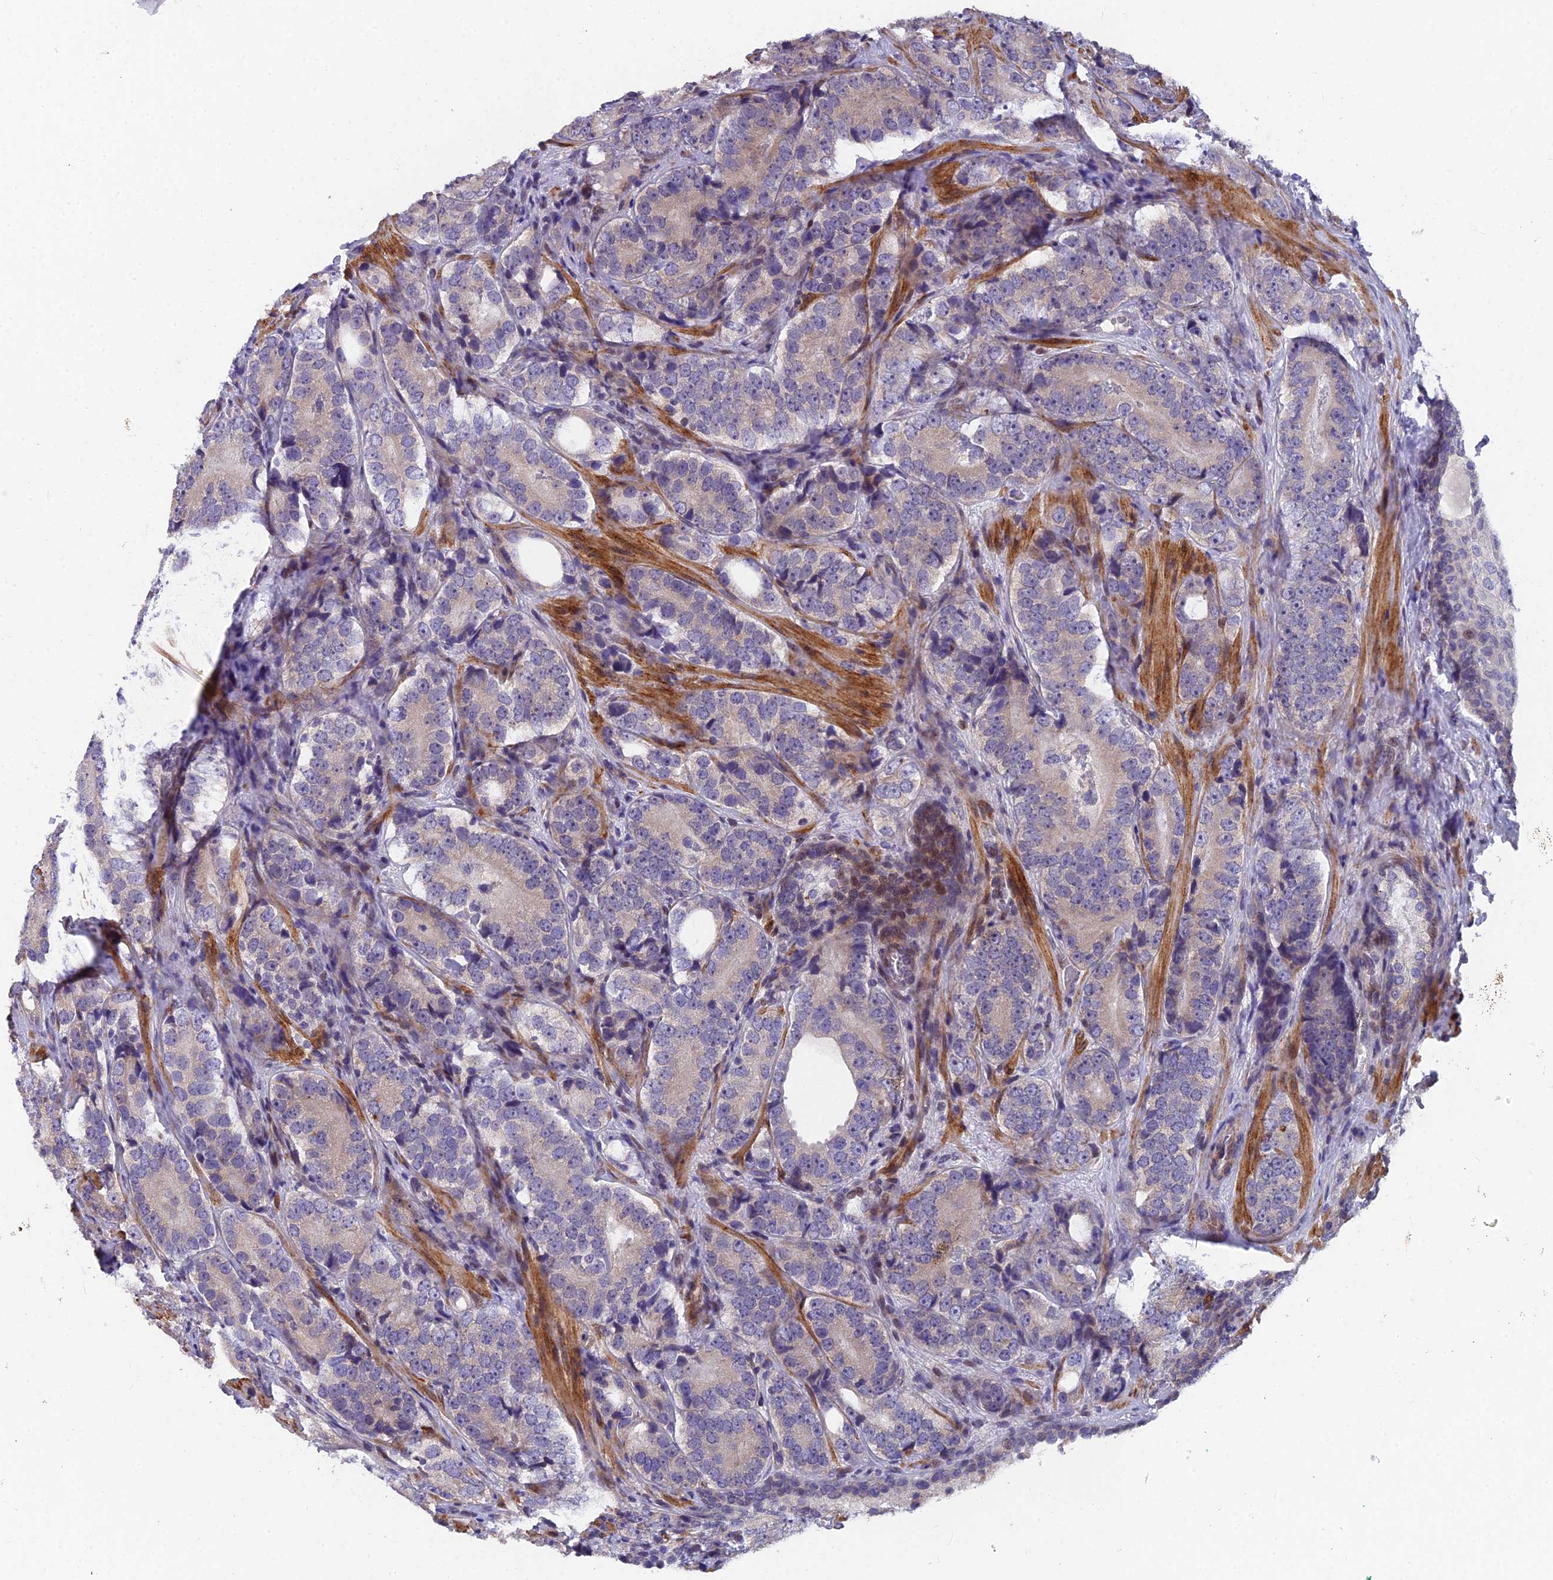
{"staining": {"intensity": "weak", "quantity": "<25%", "location": "cytoplasmic/membranous"}, "tissue": "prostate cancer", "cell_type": "Tumor cells", "image_type": "cancer", "snomed": [{"axis": "morphology", "description": "Adenocarcinoma, High grade"}, {"axis": "topography", "description": "Prostate"}], "caption": "Photomicrograph shows no significant protein expression in tumor cells of adenocarcinoma (high-grade) (prostate). Nuclei are stained in blue.", "gene": "RAB28", "patient": {"sex": "male", "age": 56}}